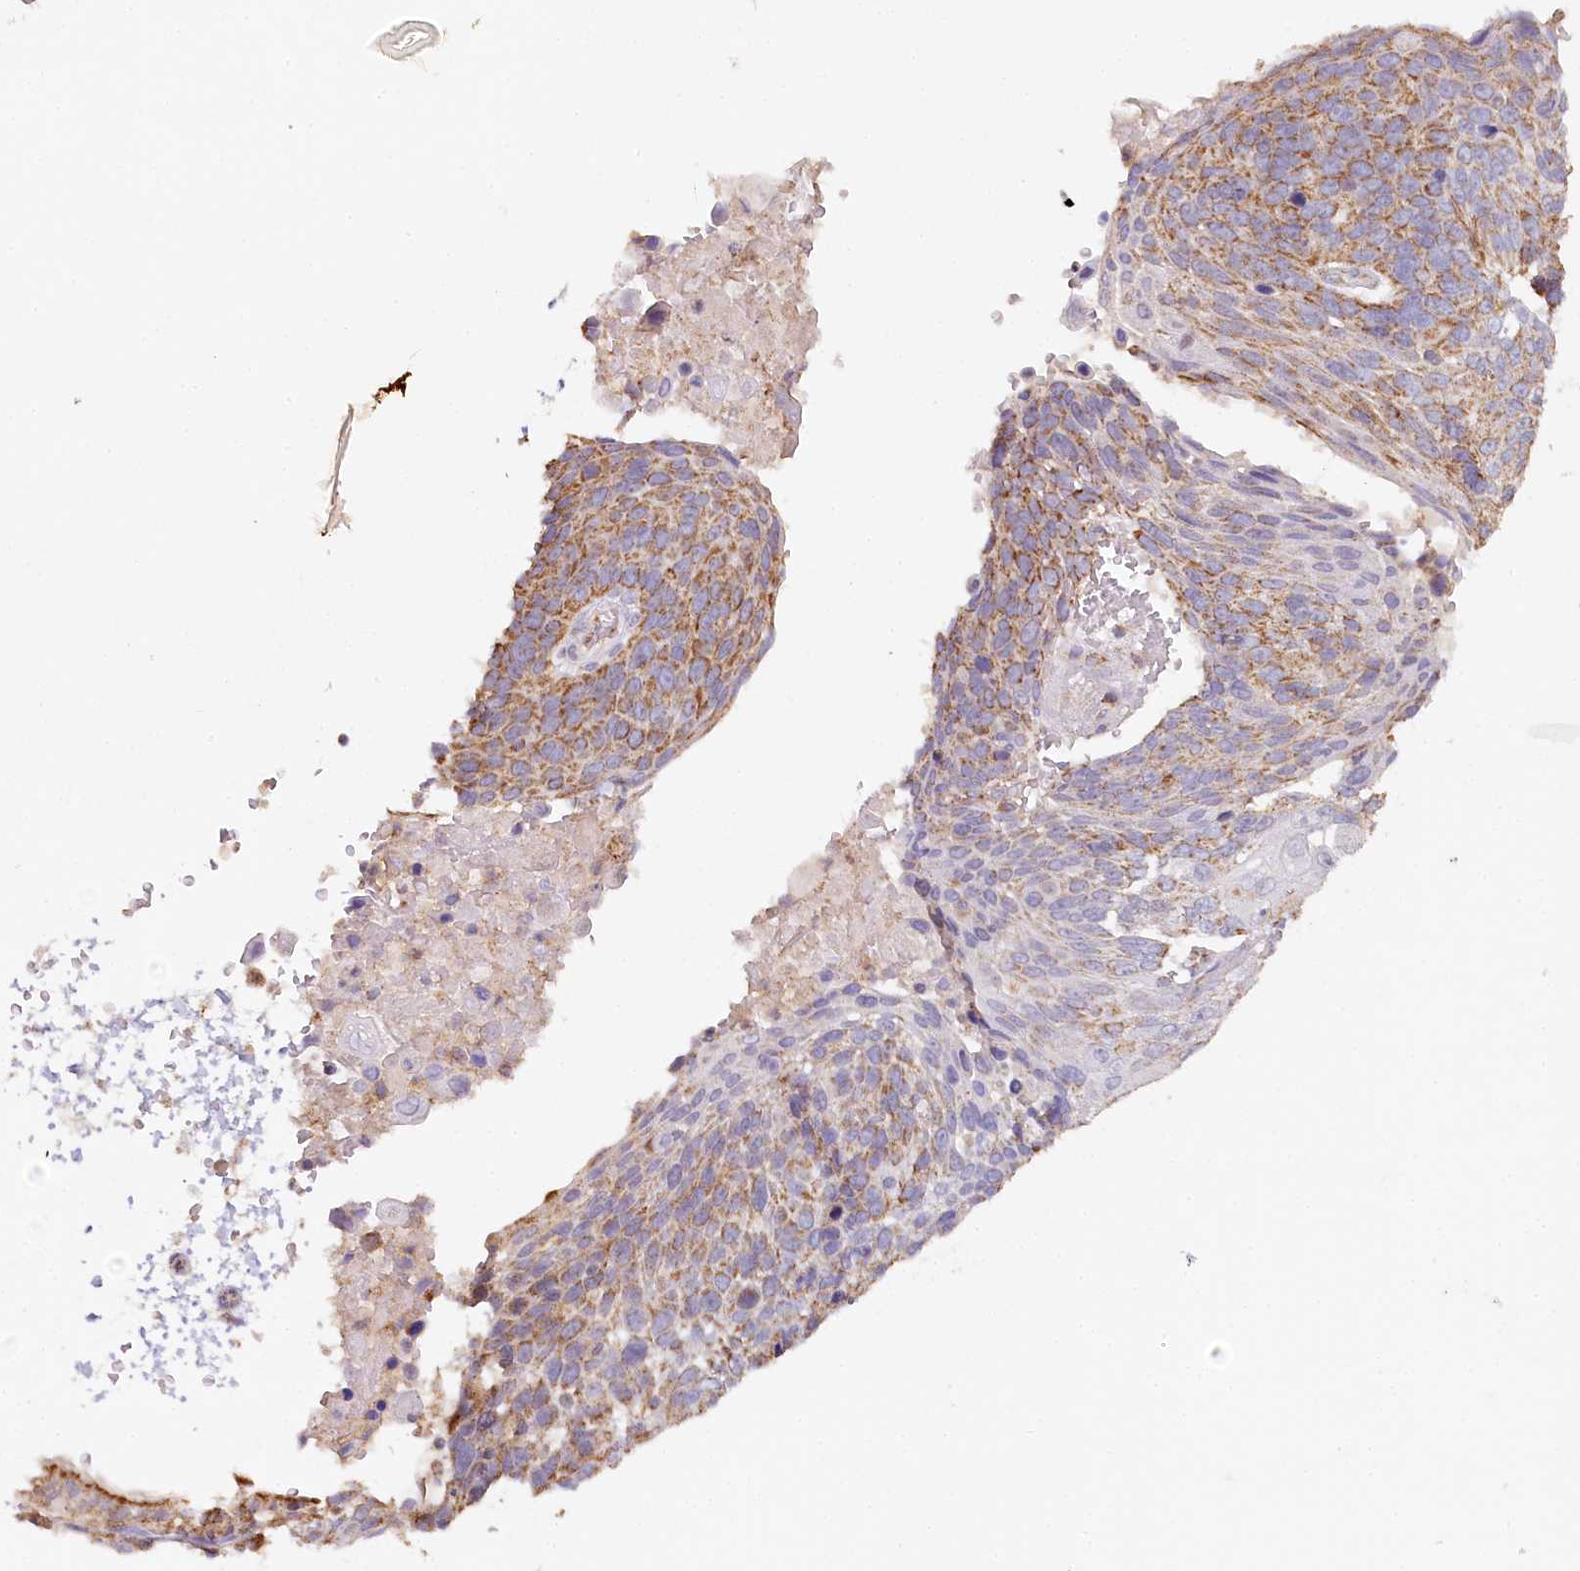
{"staining": {"intensity": "moderate", "quantity": ">75%", "location": "cytoplasmic/membranous"}, "tissue": "lung cancer", "cell_type": "Tumor cells", "image_type": "cancer", "snomed": [{"axis": "morphology", "description": "Squamous cell carcinoma, NOS"}, {"axis": "topography", "description": "Lung"}], "caption": "The histopathology image exhibits staining of squamous cell carcinoma (lung), revealing moderate cytoplasmic/membranous protein staining (brown color) within tumor cells.", "gene": "MMP25", "patient": {"sex": "male", "age": 66}}